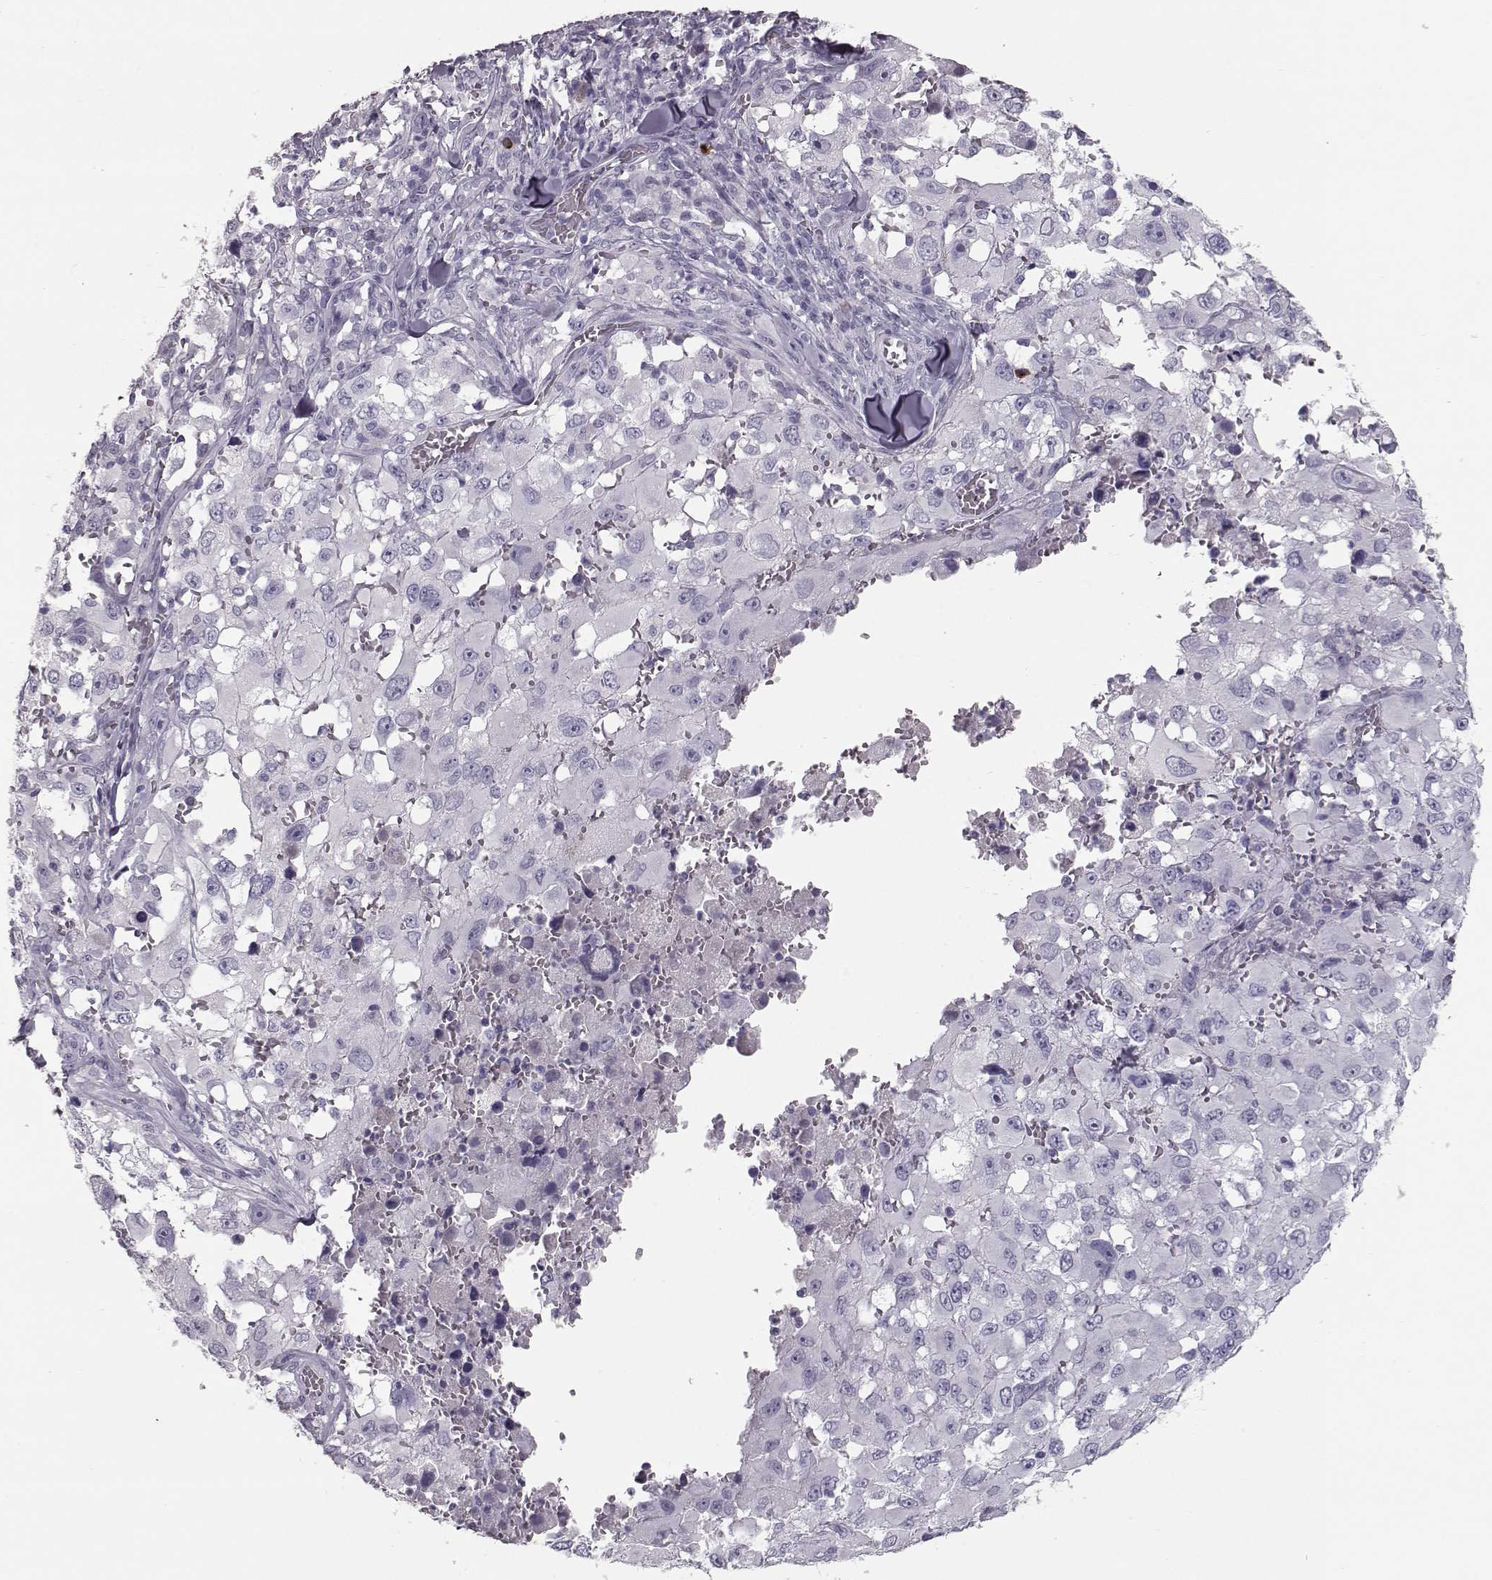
{"staining": {"intensity": "negative", "quantity": "none", "location": "none"}, "tissue": "melanoma", "cell_type": "Tumor cells", "image_type": "cancer", "snomed": [{"axis": "morphology", "description": "Malignant melanoma, Metastatic site"}, {"axis": "topography", "description": "Lymph node"}], "caption": "Image shows no protein staining in tumor cells of melanoma tissue.", "gene": "CCL19", "patient": {"sex": "male", "age": 50}}